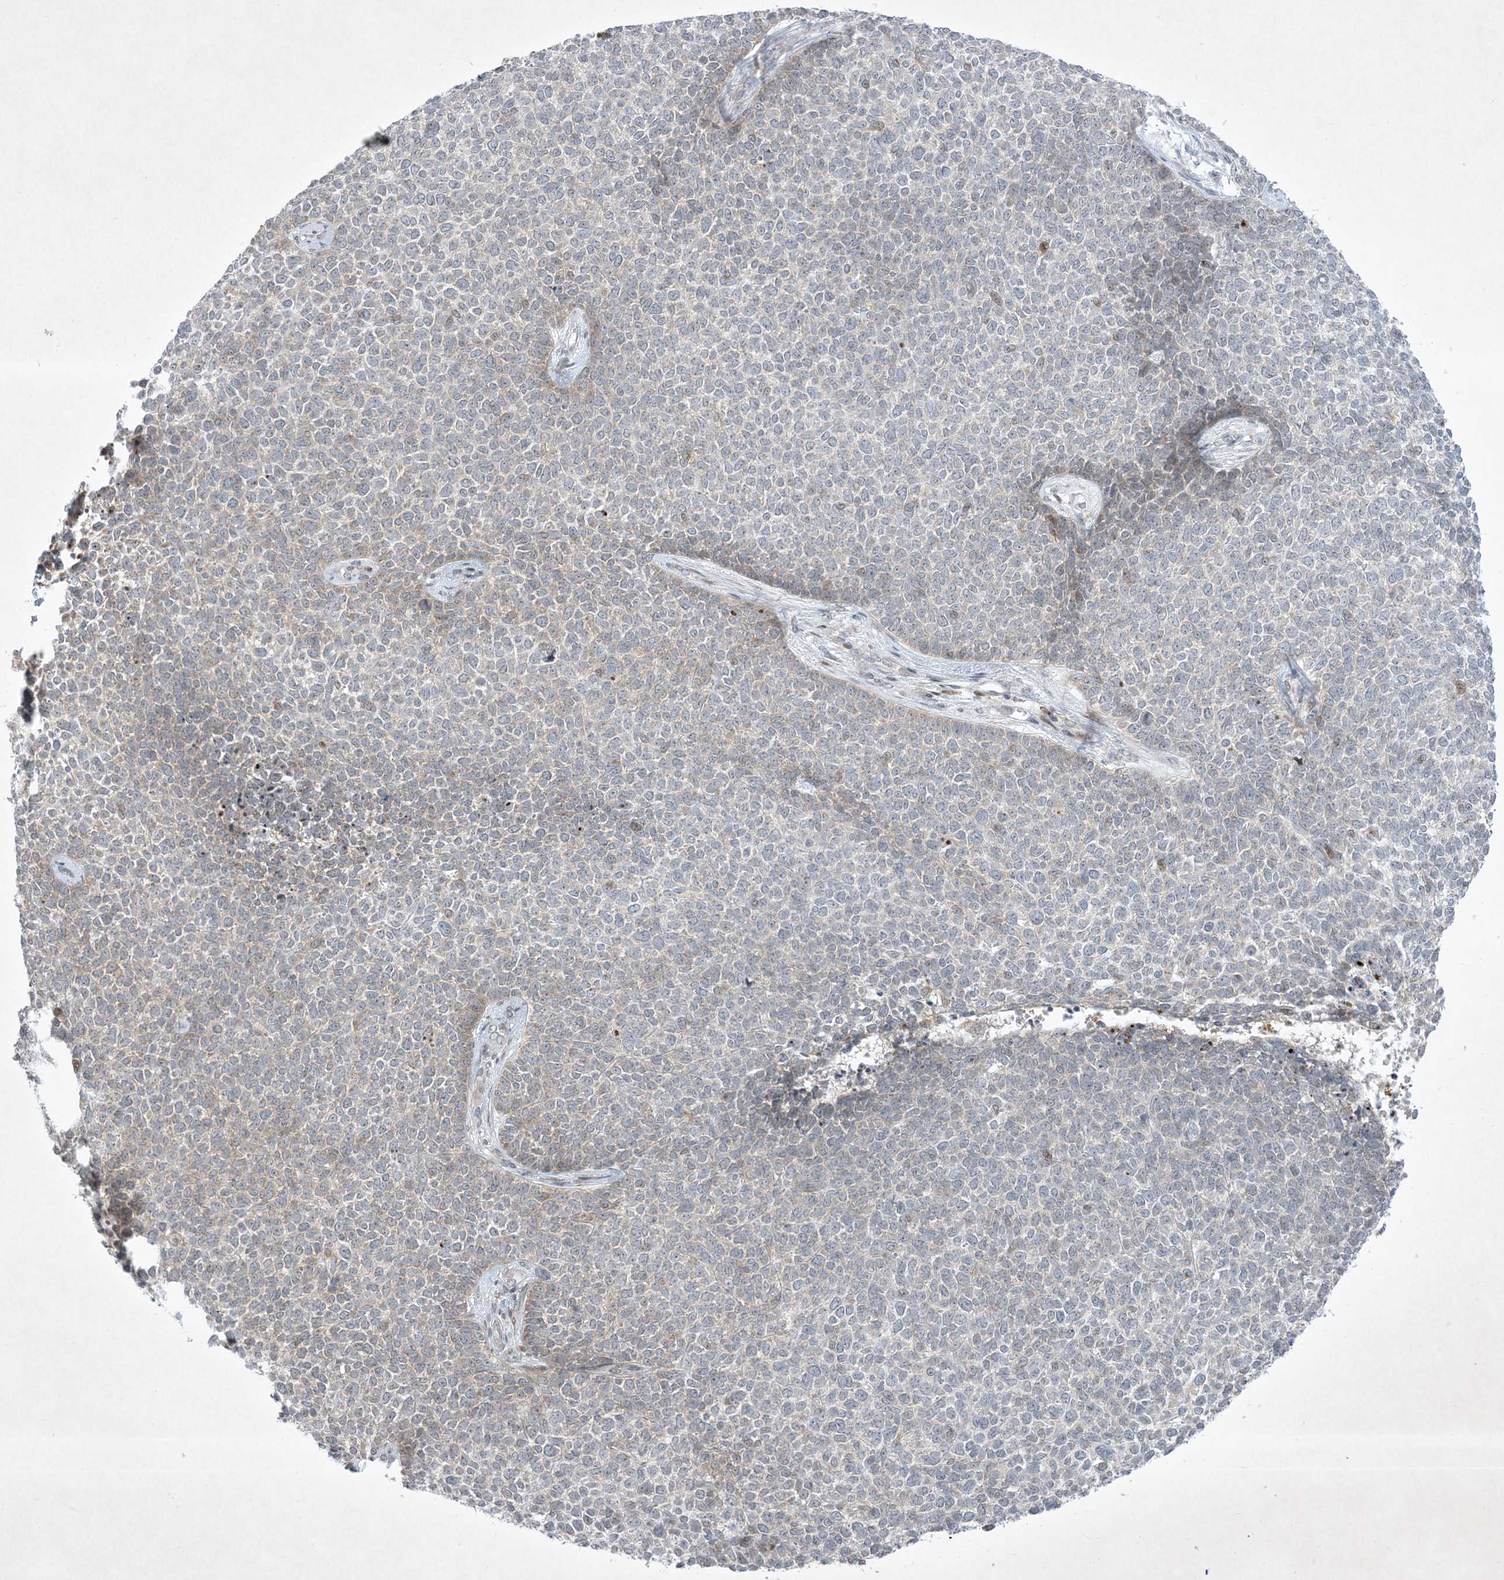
{"staining": {"intensity": "weak", "quantity": "25%-75%", "location": "cytoplasmic/membranous"}, "tissue": "skin cancer", "cell_type": "Tumor cells", "image_type": "cancer", "snomed": [{"axis": "morphology", "description": "Basal cell carcinoma"}, {"axis": "topography", "description": "Skin"}], "caption": "Protein expression analysis of skin cancer demonstrates weak cytoplasmic/membranous positivity in about 25%-75% of tumor cells.", "gene": "SOGA3", "patient": {"sex": "female", "age": 84}}